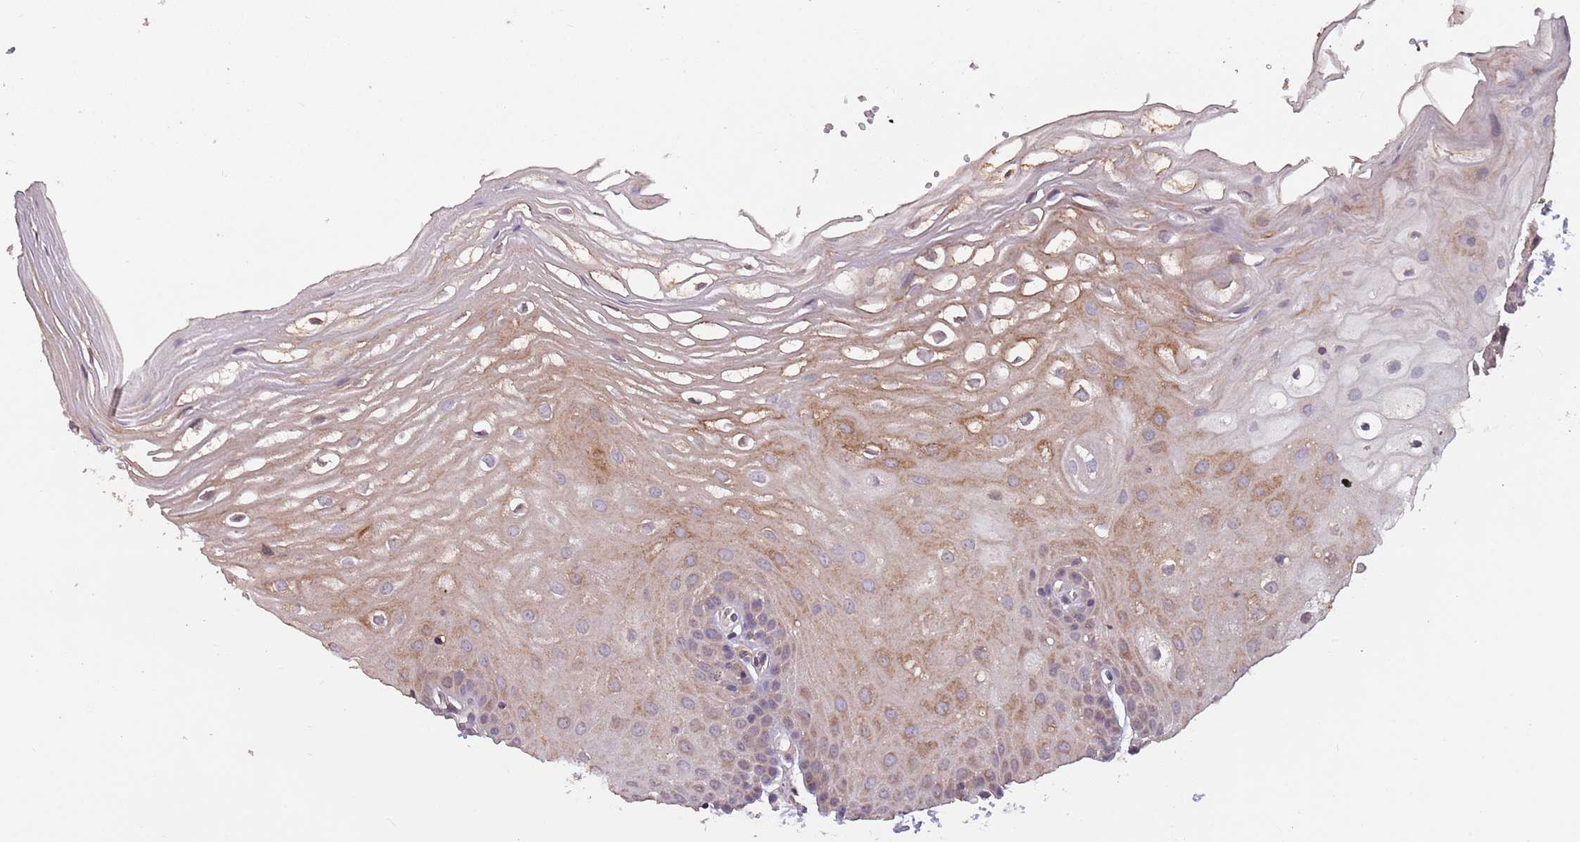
{"staining": {"intensity": "moderate", "quantity": ">75%", "location": "cytoplasmic/membranous"}, "tissue": "oral mucosa", "cell_type": "Squamous epithelial cells", "image_type": "normal", "snomed": [{"axis": "morphology", "description": "Normal tissue, NOS"}, {"axis": "topography", "description": "Oral tissue"}, {"axis": "topography", "description": "Tounge, NOS"}], "caption": "Human oral mucosa stained with a brown dye displays moderate cytoplasmic/membranous positive expression in approximately >75% of squamous epithelial cells.", "gene": "MBD3L1", "patient": {"sex": "female", "age": 73}}